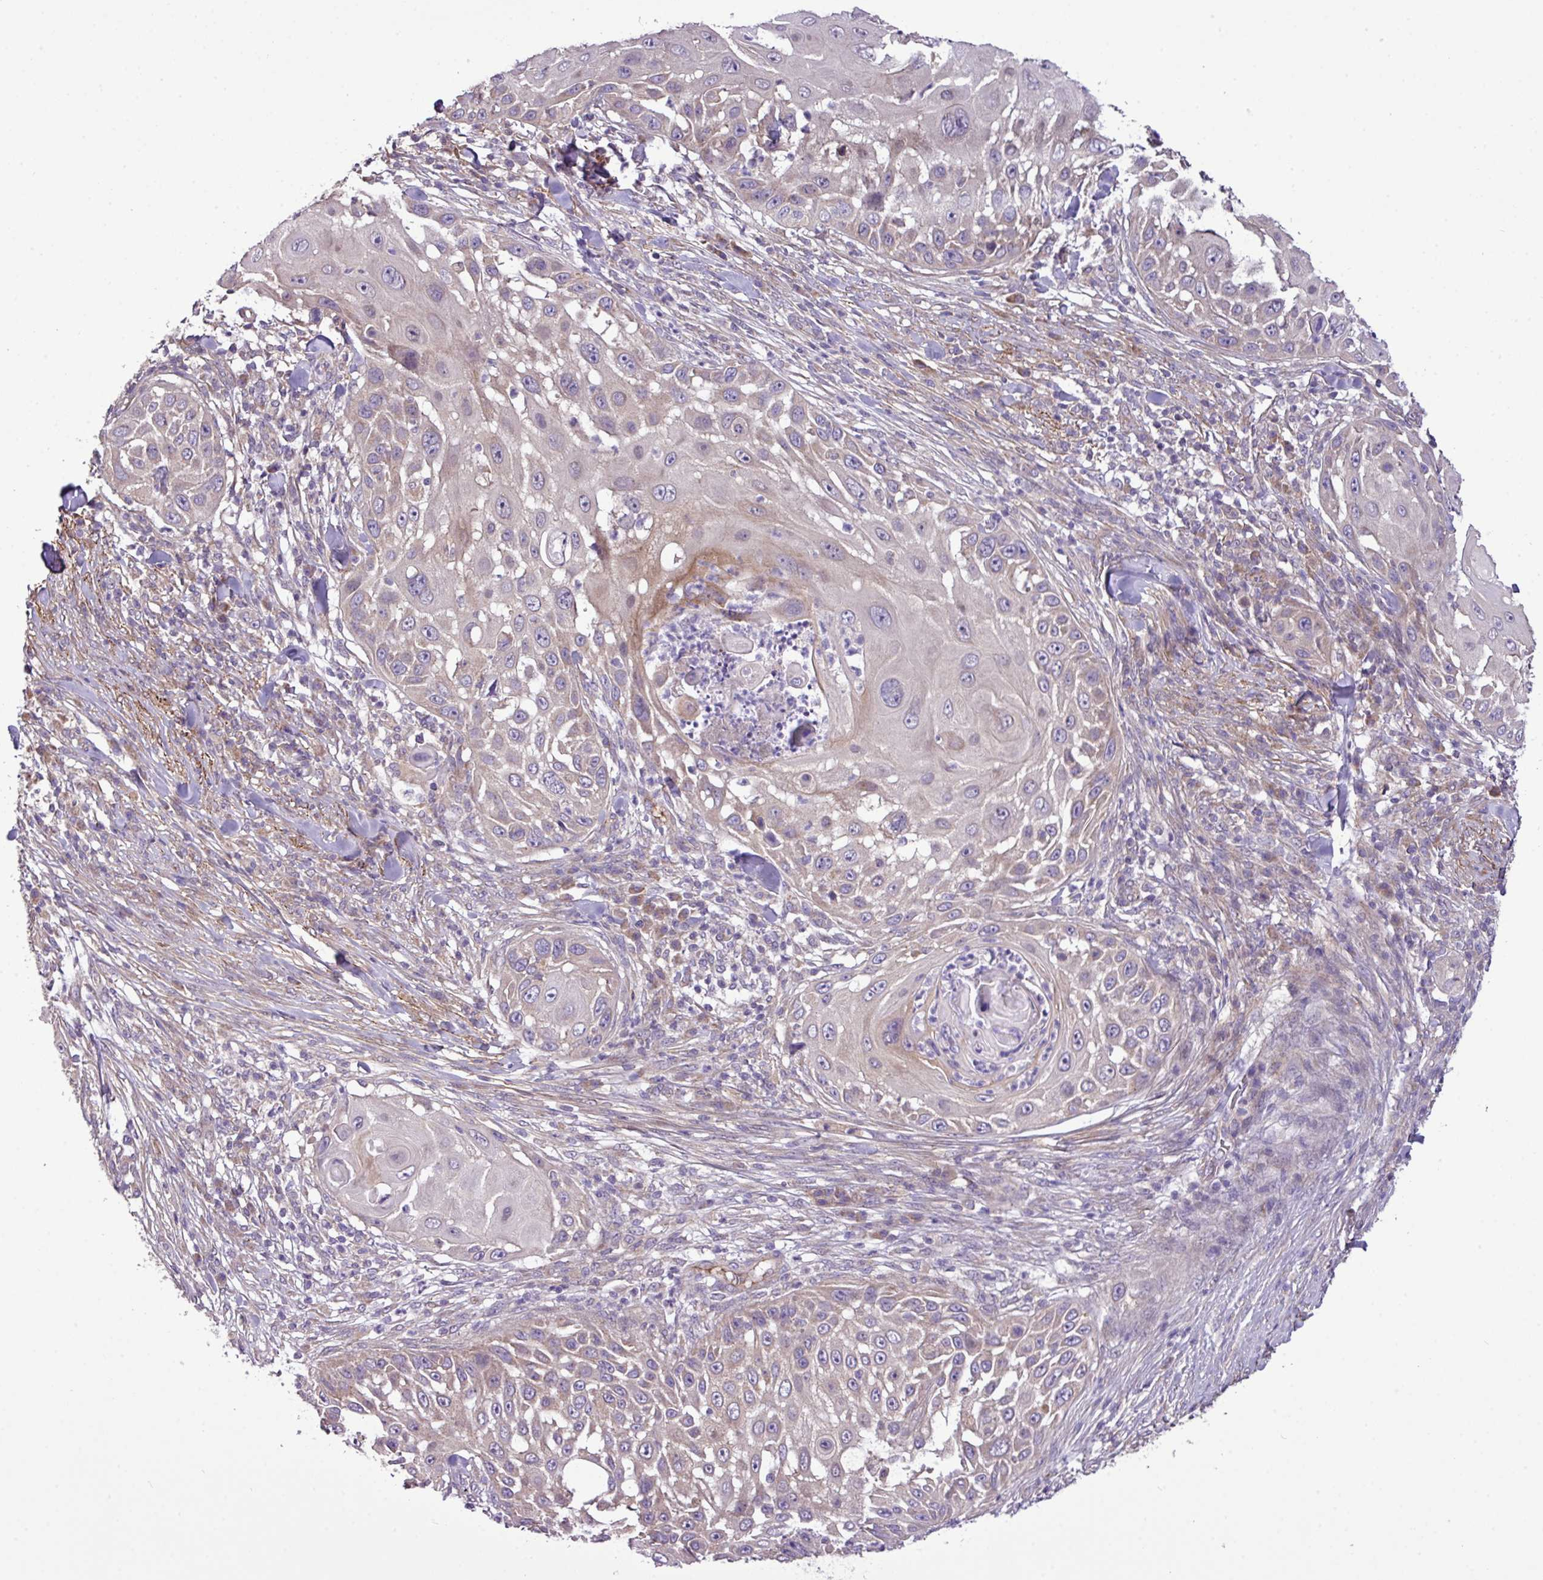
{"staining": {"intensity": "moderate", "quantity": "<25%", "location": "cytoplasmic/membranous"}, "tissue": "skin cancer", "cell_type": "Tumor cells", "image_type": "cancer", "snomed": [{"axis": "morphology", "description": "Squamous cell carcinoma, NOS"}, {"axis": "topography", "description": "Skin"}], "caption": "Immunohistochemical staining of human skin cancer (squamous cell carcinoma) shows moderate cytoplasmic/membranous protein expression in approximately <25% of tumor cells.", "gene": "XIAP", "patient": {"sex": "female", "age": 44}}